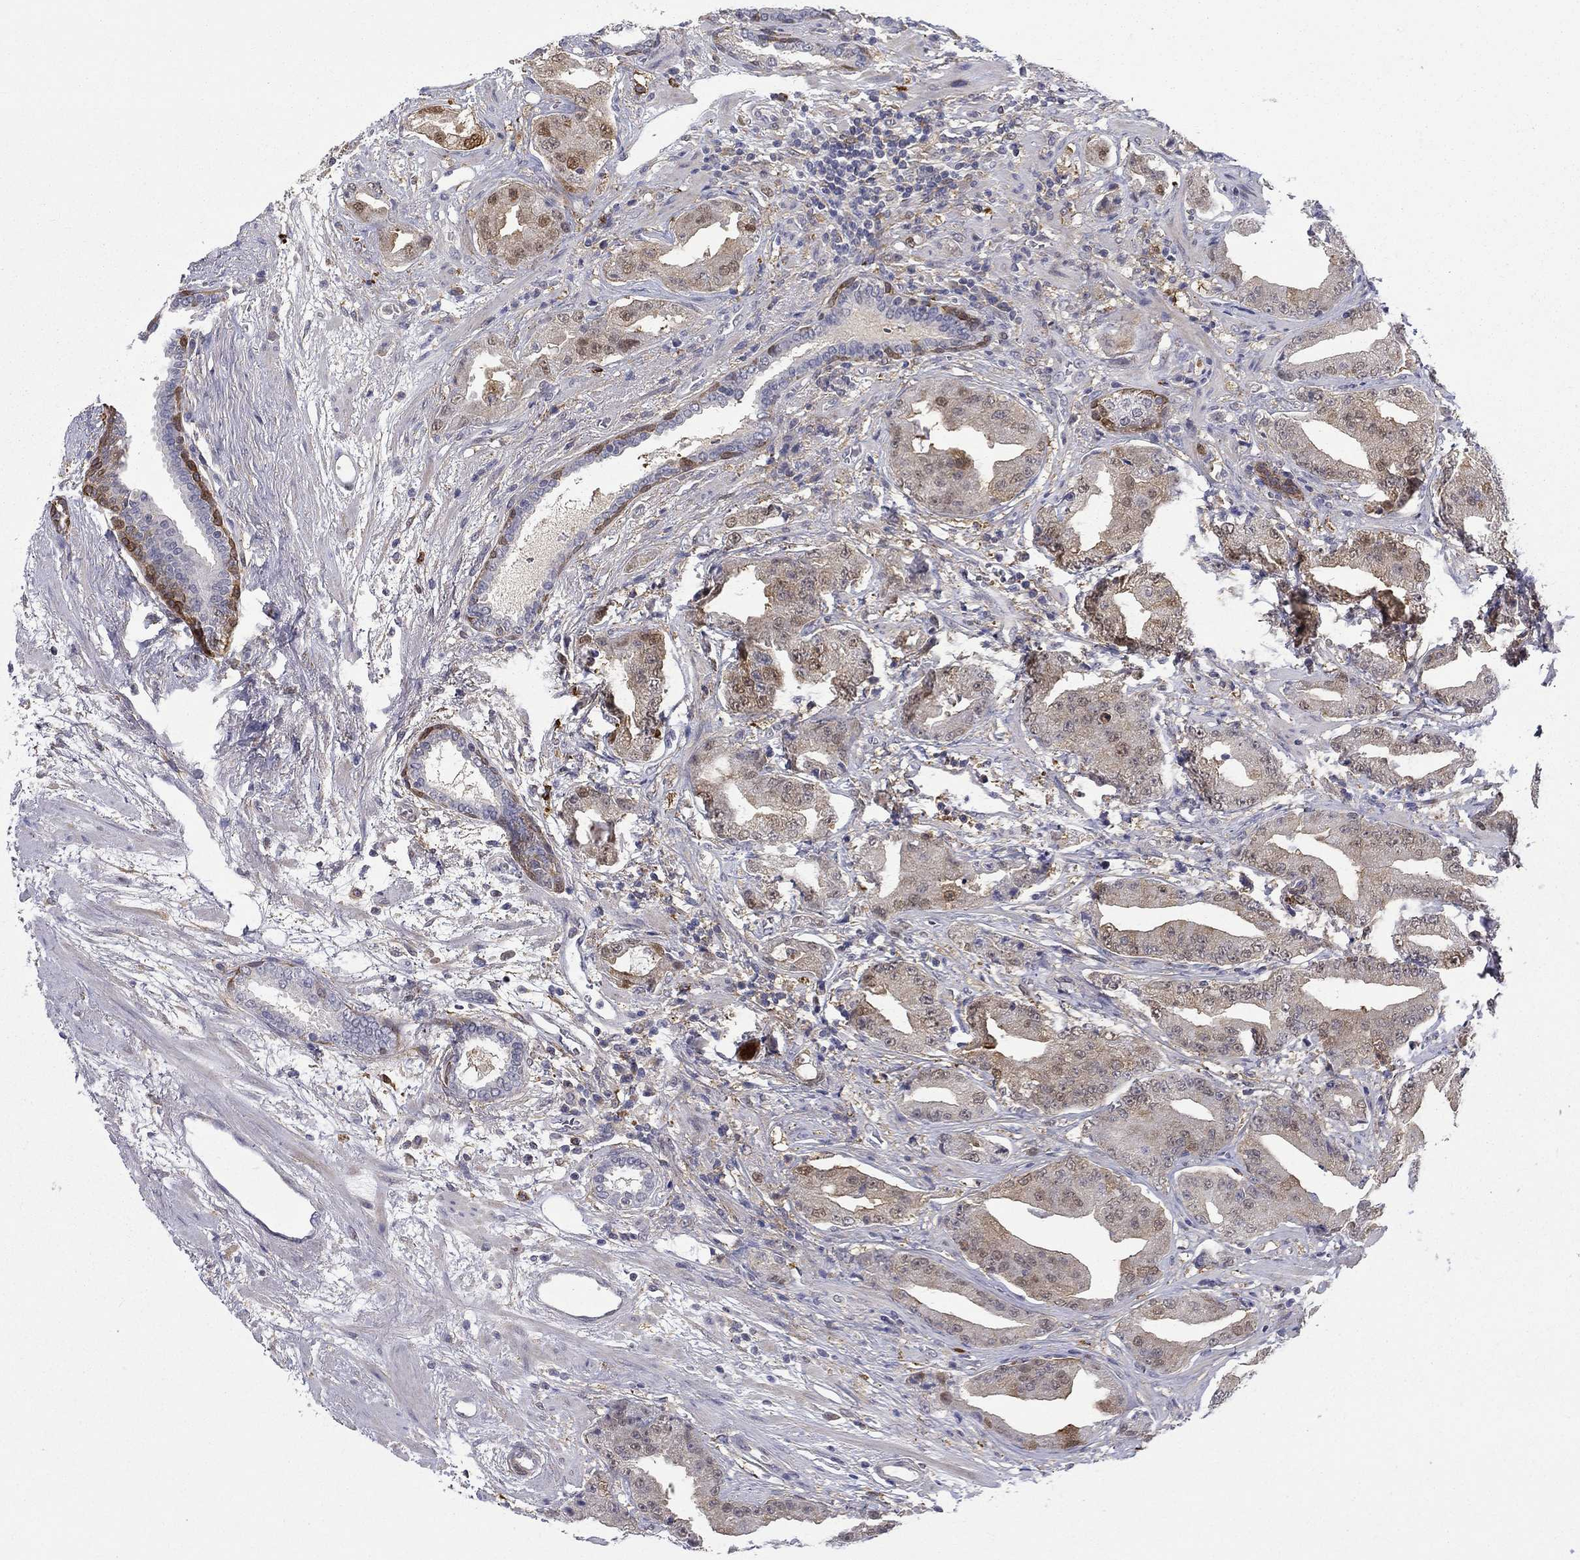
{"staining": {"intensity": "strong", "quantity": "<25%", "location": "cytoplasmic/membranous,nuclear"}, "tissue": "prostate cancer", "cell_type": "Tumor cells", "image_type": "cancer", "snomed": [{"axis": "morphology", "description": "Adenocarcinoma, Low grade"}, {"axis": "topography", "description": "Prostate"}], "caption": "Immunohistochemical staining of human adenocarcinoma (low-grade) (prostate) shows strong cytoplasmic/membranous and nuclear protein positivity in approximately <25% of tumor cells. Nuclei are stained in blue.", "gene": "PCBP3", "patient": {"sex": "male", "age": 62}}